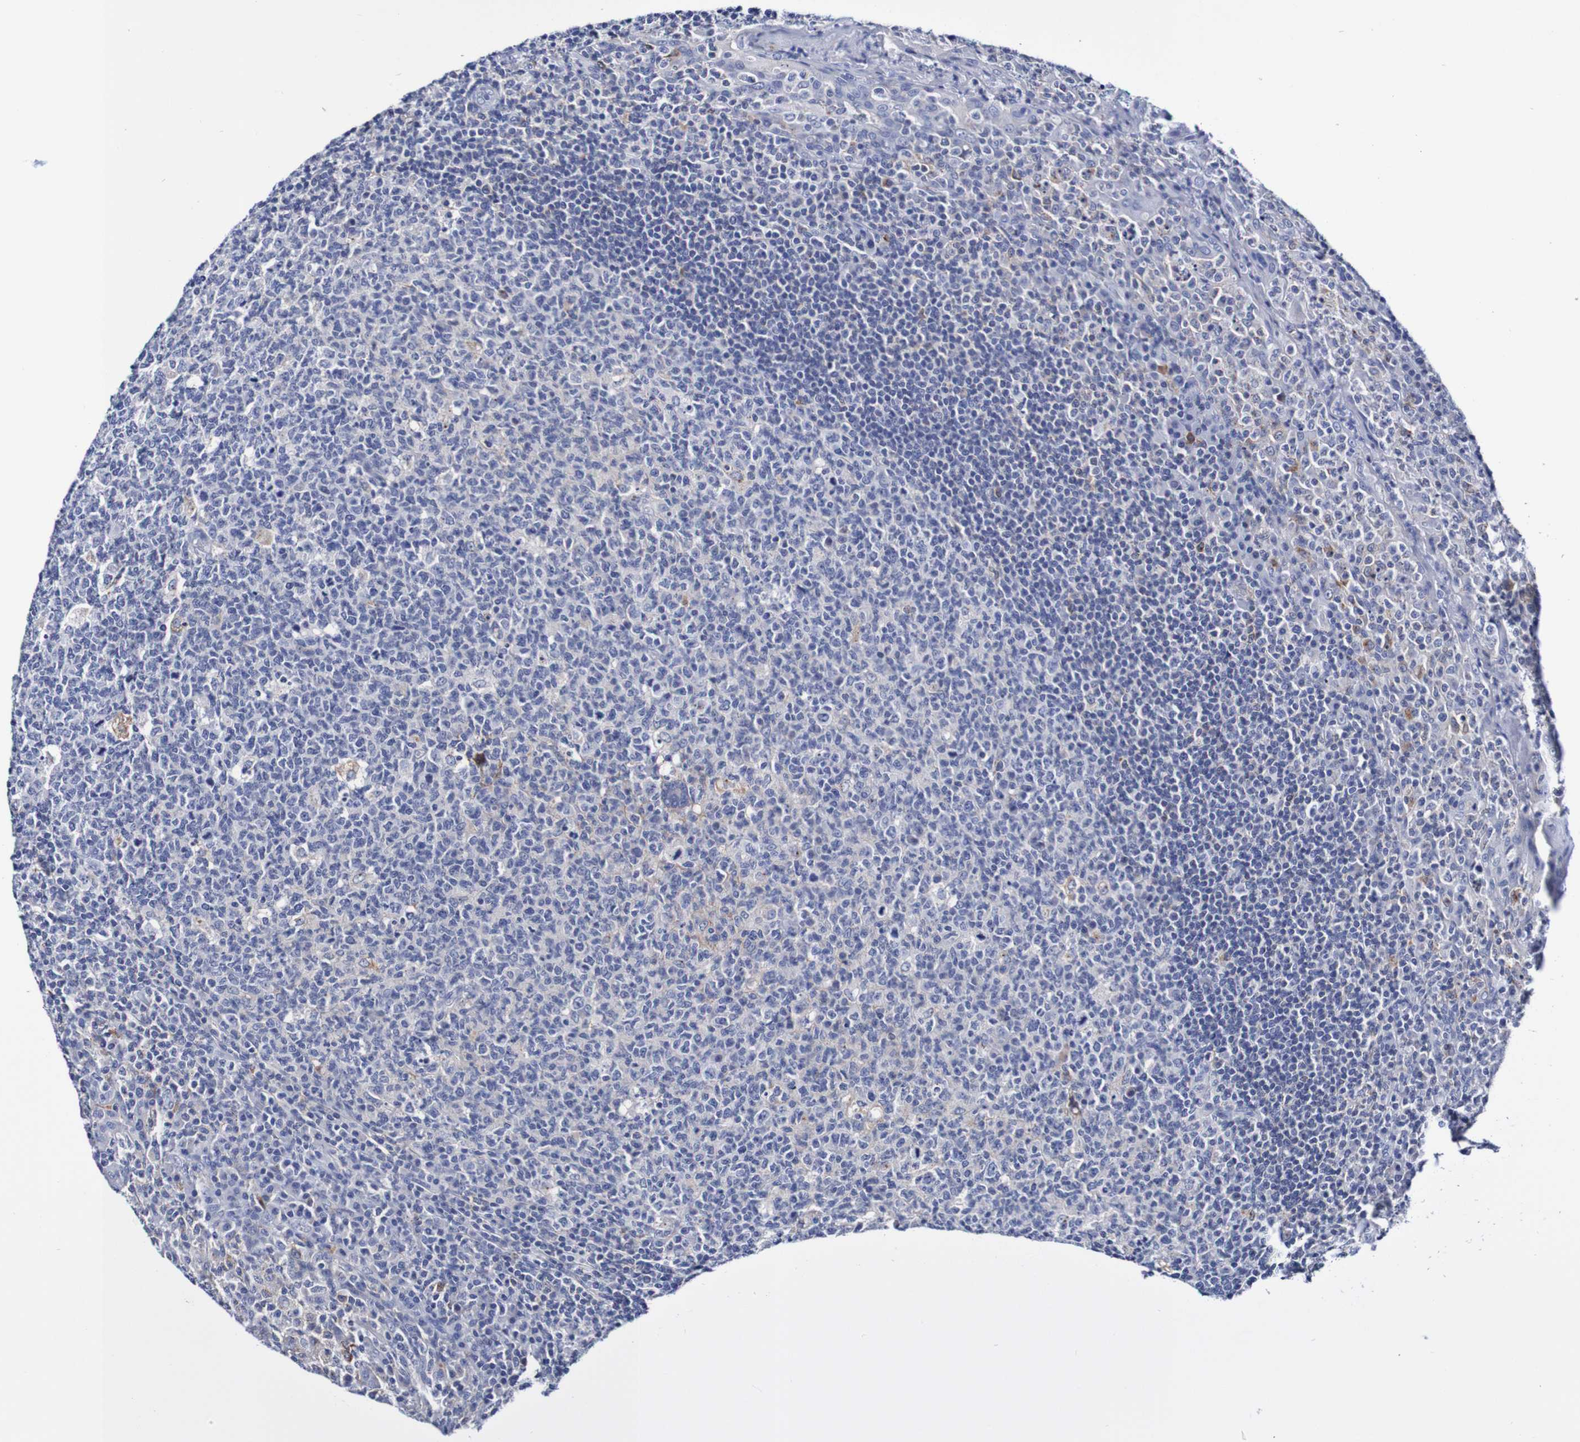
{"staining": {"intensity": "negative", "quantity": "none", "location": "none"}, "tissue": "tonsil", "cell_type": "Germinal center cells", "image_type": "normal", "snomed": [{"axis": "morphology", "description": "Normal tissue, NOS"}, {"axis": "topography", "description": "Tonsil"}], "caption": "DAB (3,3'-diaminobenzidine) immunohistochemical staining of benign tonsil displays no significant positivity in germinal center cells.", "gene": "SEZ6", "patient": {"sex": "male", "age": 17}}